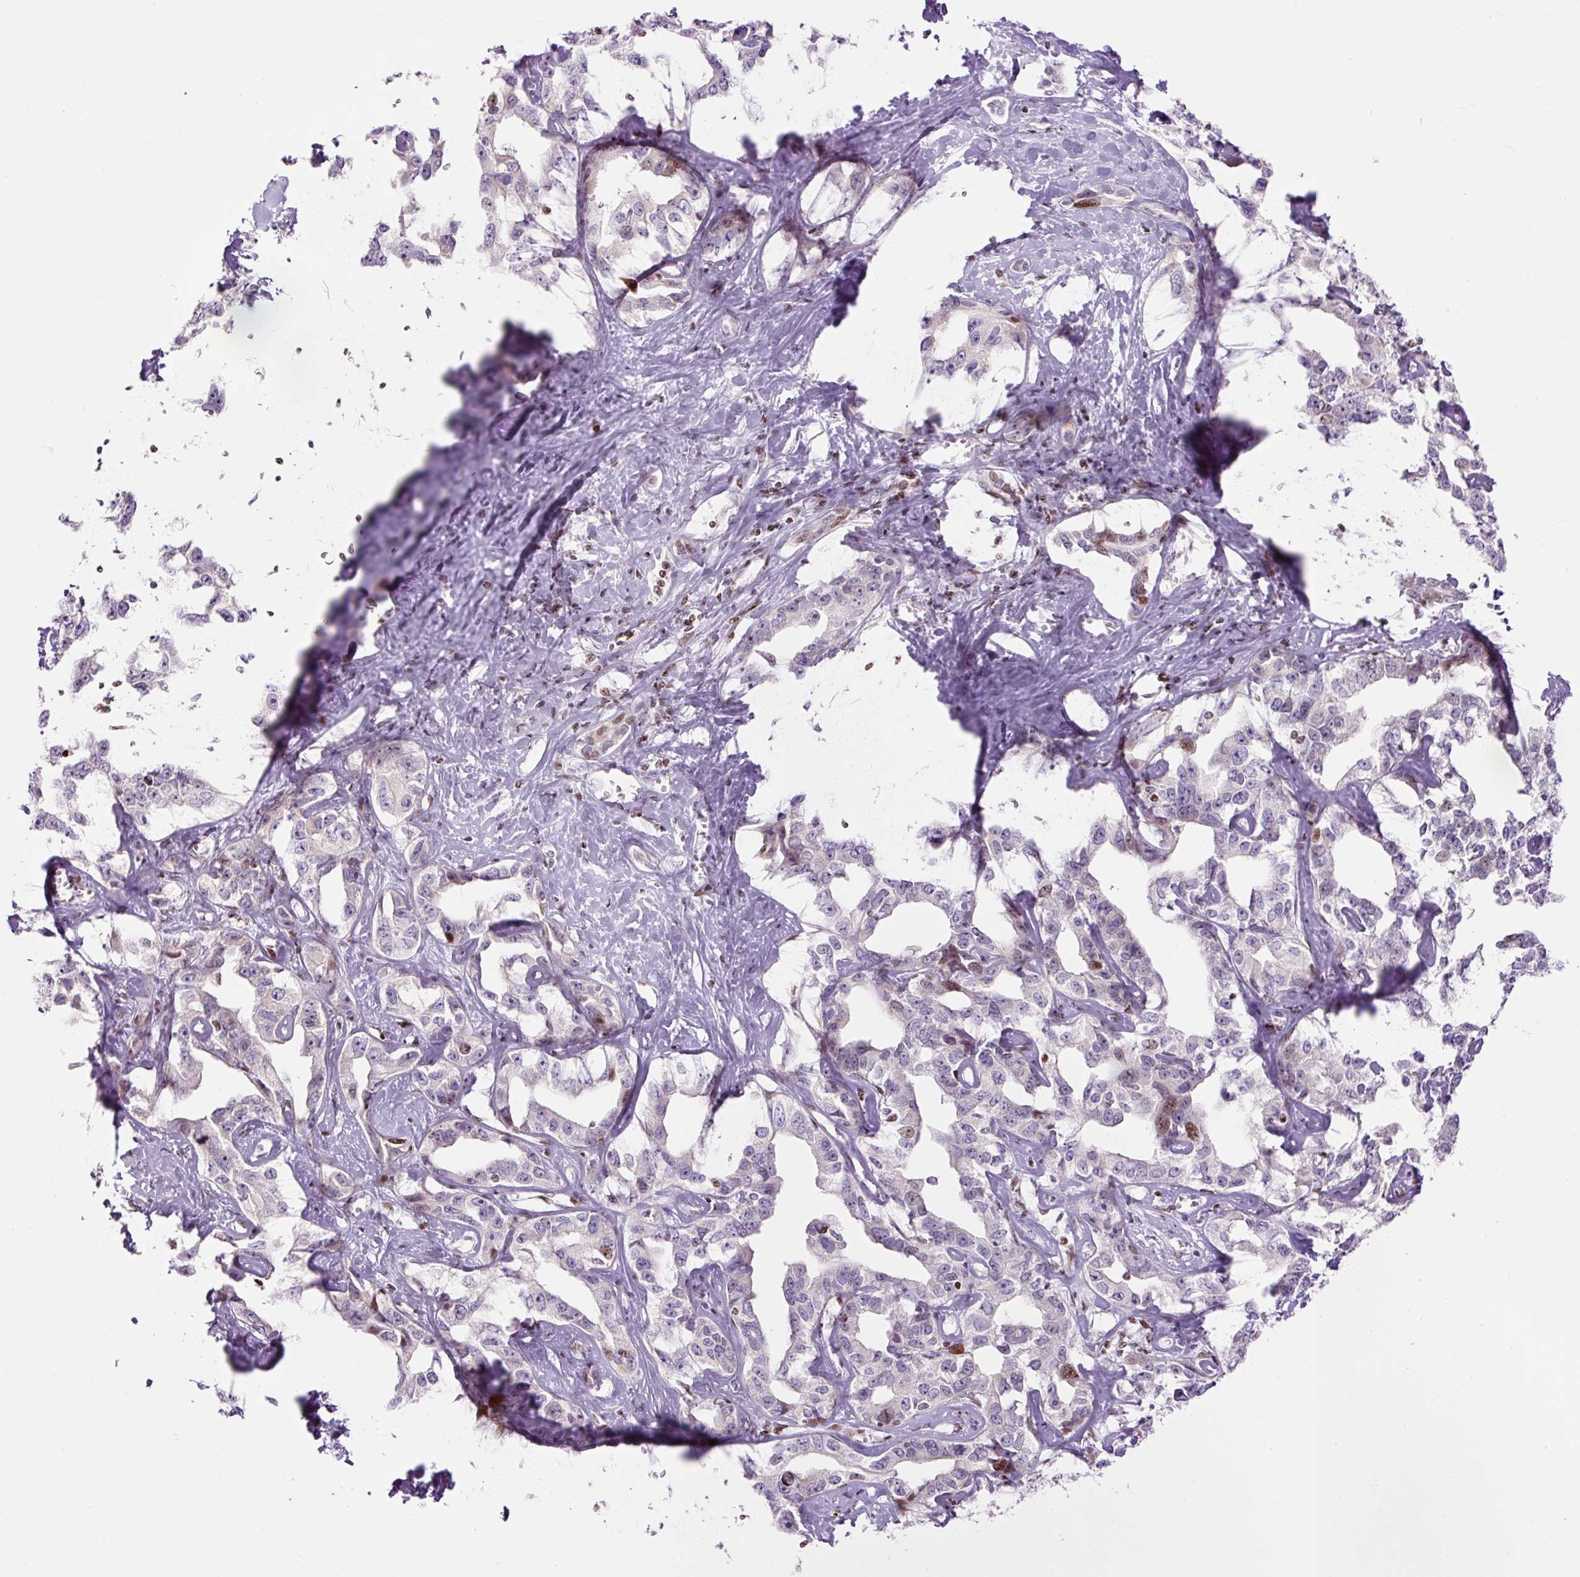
{"staining": {"intensity": "moderate", "quantity": "<25%", "location": "nuclear"}, "tissue": "liver cancer", "cell_type": "Tumor cells", "image_type": "cancer", "snomed": [{"axis": "morphology", "description": "Cholangiocarcinoma"}, {"axis": "topography", "description": "Liver"}], "caption": "An IHC image of neoplastic tissue is shown. Protein staining in brown highlights moderate nuclear positivity in liver cancer within tumor cells.", "gene": "TMEM177", "patient": {"sex": "male", "age": 59}}